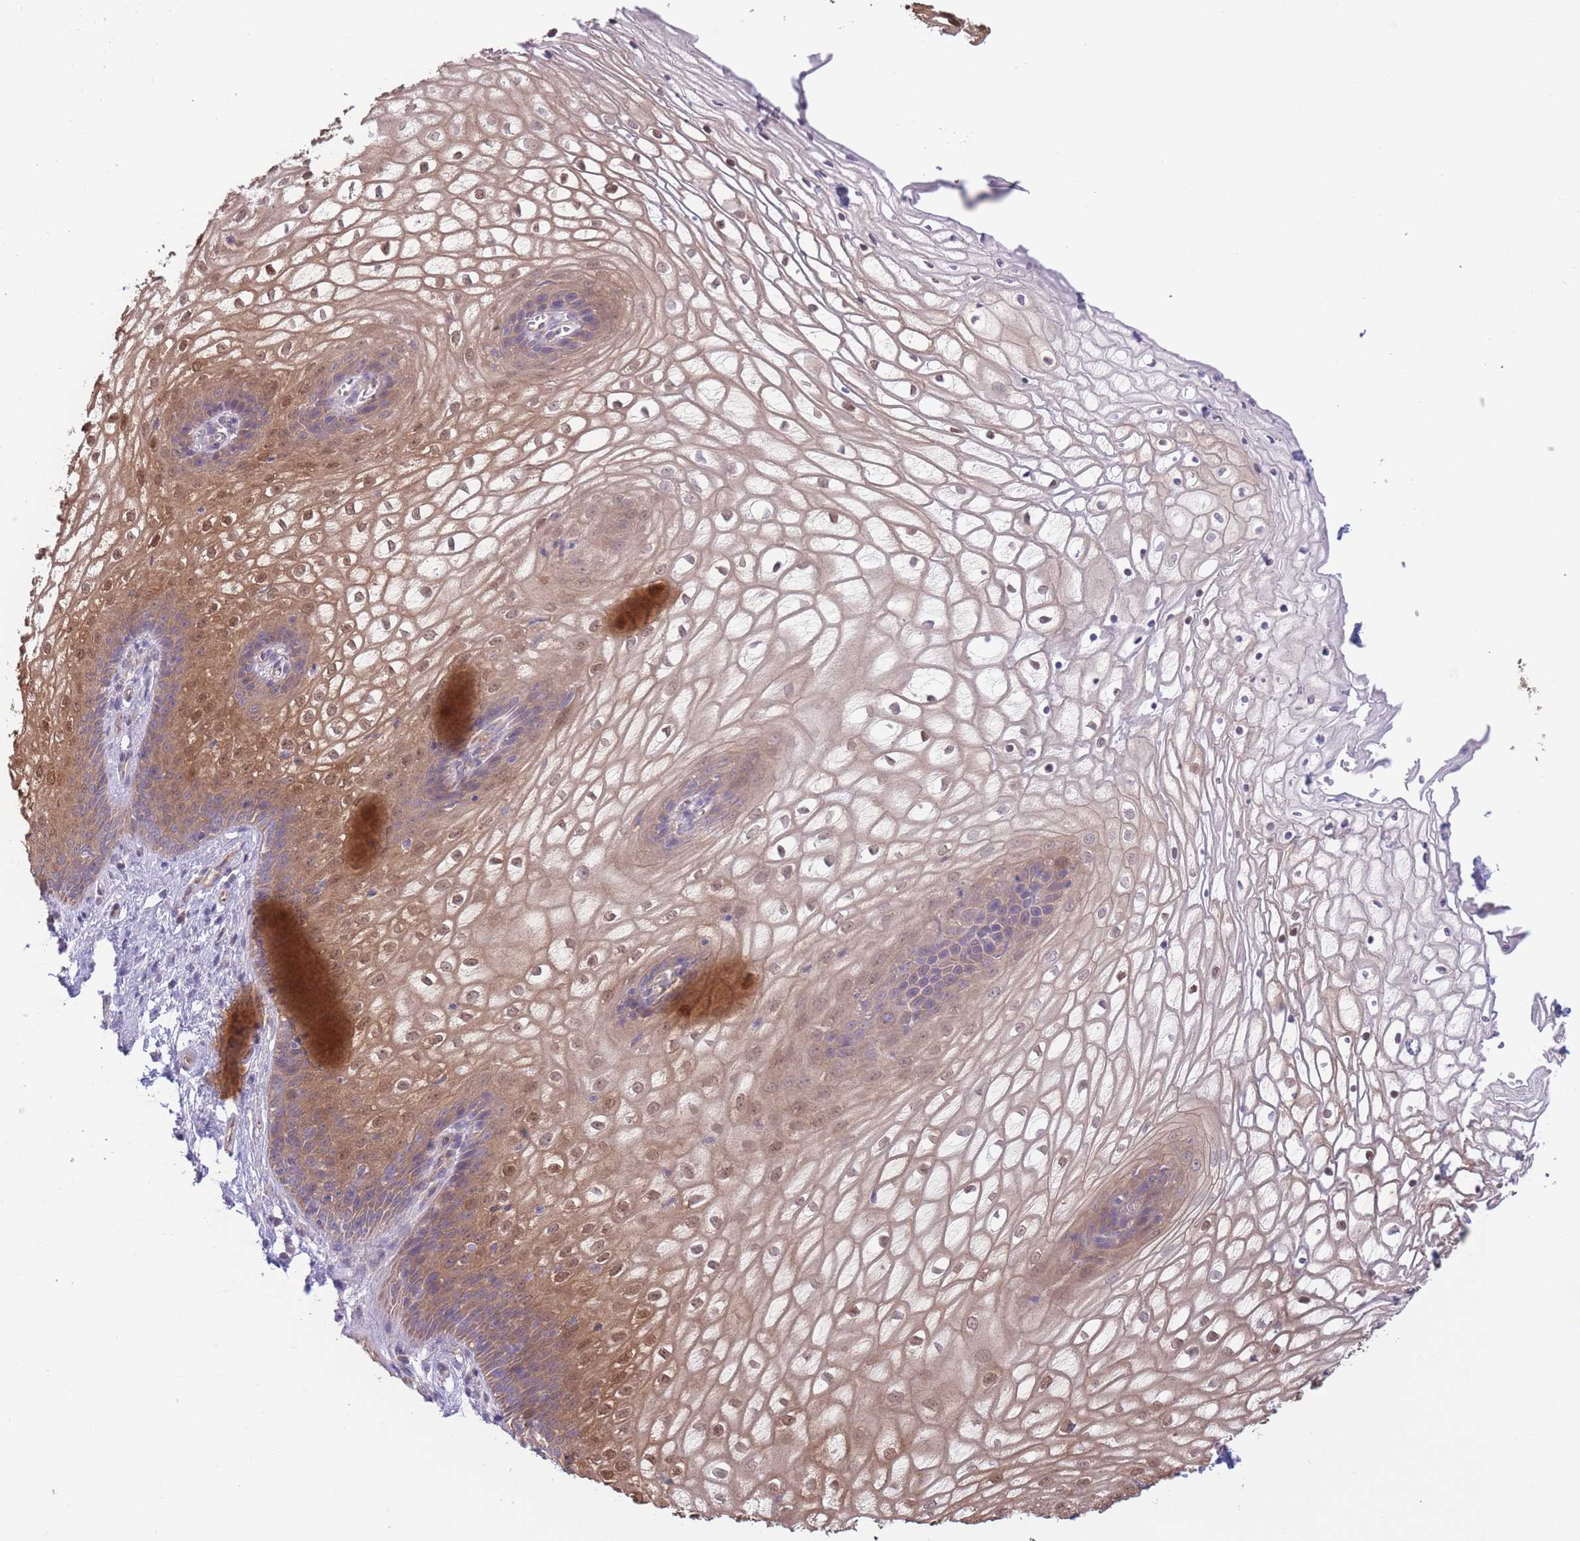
{"staining": {"intensity": "moderate", "quantity": "25%-75%", "location": "cytoplasmic/membranous,nuclear"}, "tissue": "vagina", "cell_type": "Squamous epithelial cells", "image_type": "normal", "snomed": [{"axis": "morphology", "description": "Normal tissue, NOS"}, {"axis": "topography", "description": "Vagina"}], "caption": "Squamous epithelial cells display moderate cytoplasmic/membranous,nuclear positivity in approximately 25%-75% of cells in normal vagina. (Stains: DAB in brown, nuclei in blue, Microscopy: brightfield microscopy at high magnification).", "gene": "ALS2CL", "patient": {"sex": "female", "age": 34}}